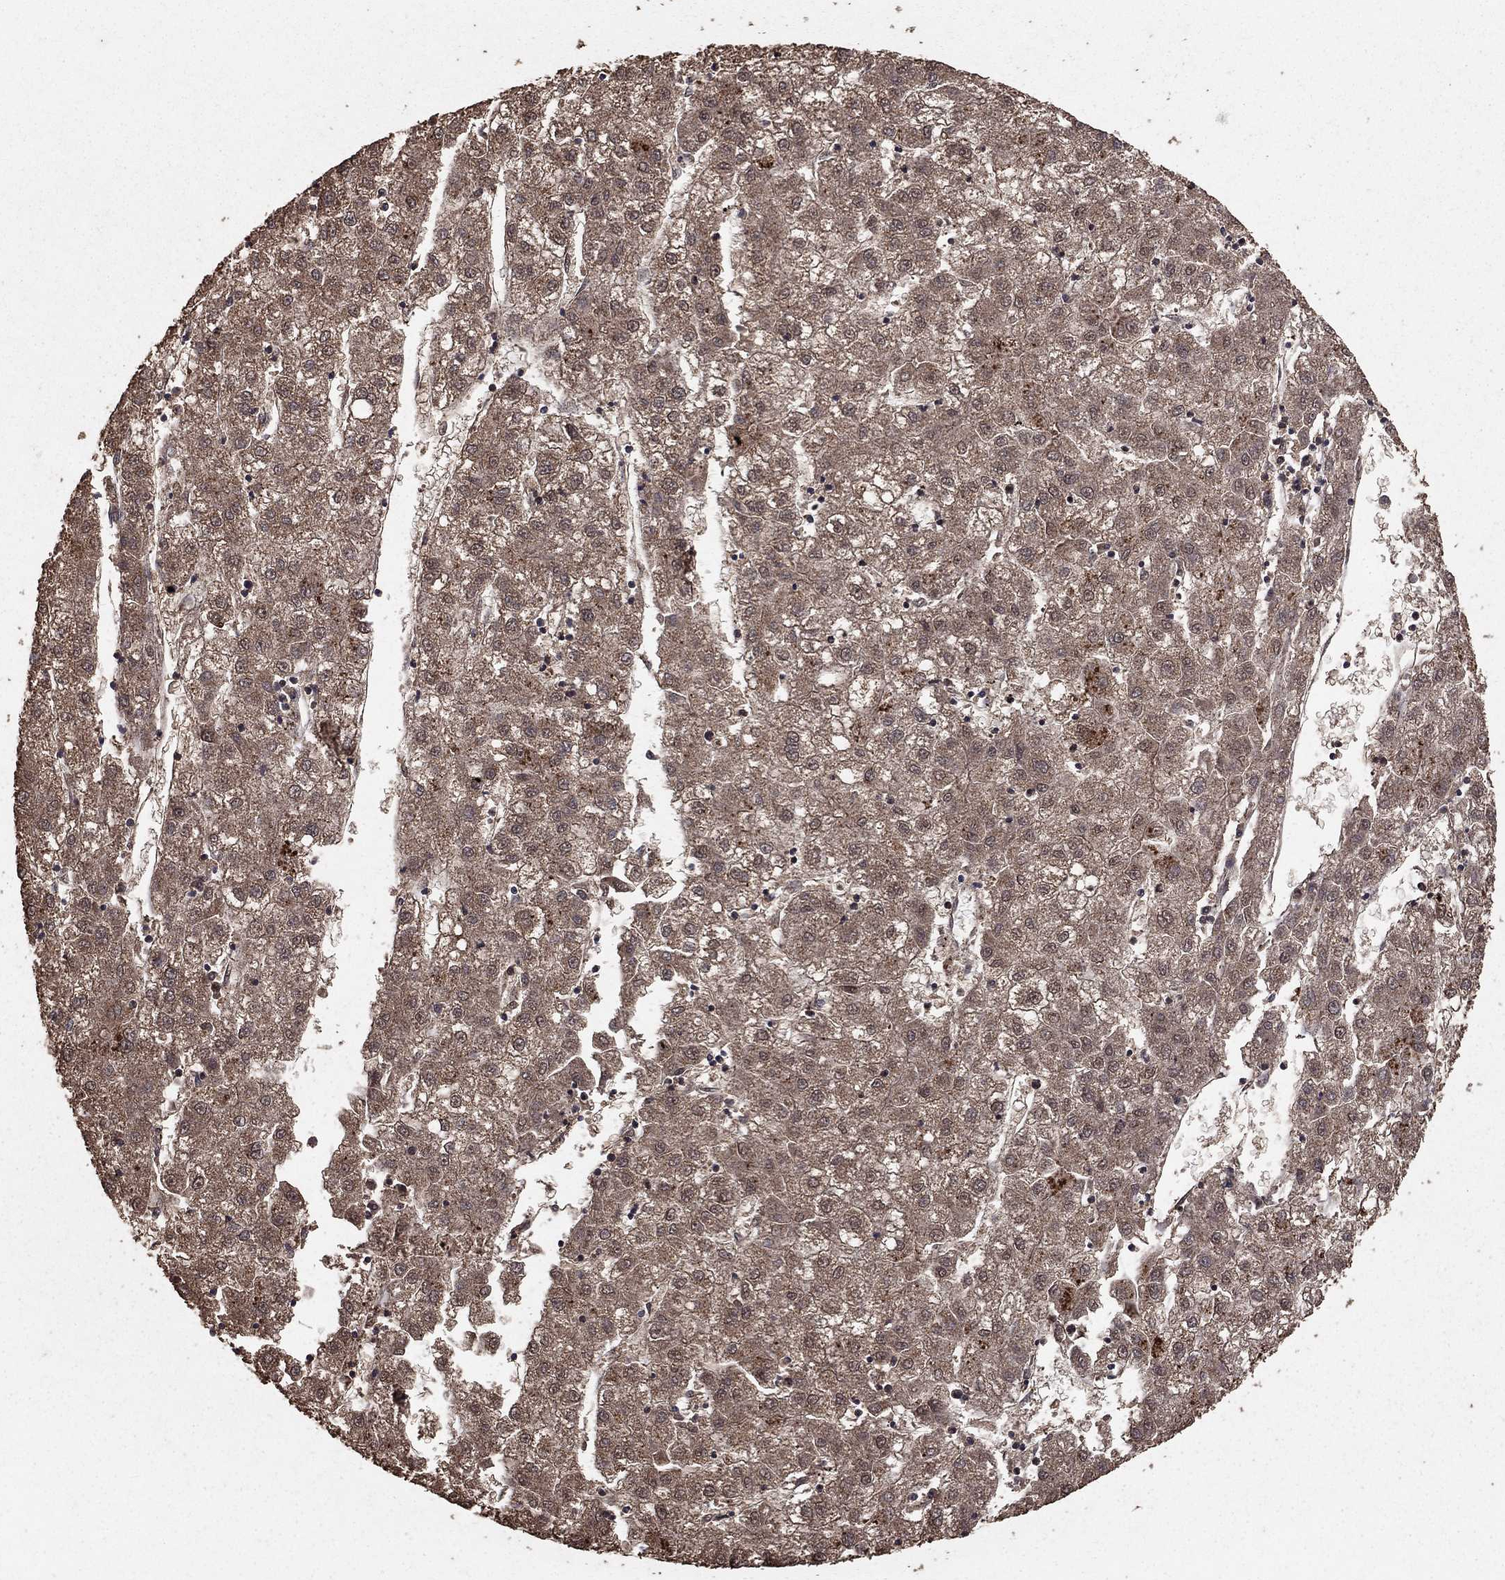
{"staining": {"intensity": "weak", "quantity": ">75%", "location": "cytoplasmic/membranous"}, "tissue": "liver cancer", "cell_type": "Tumor cells", "image_type": "cancer", "snomed": [{"axis": "morphology", "description": "Carcinoma, Hepatocellular, NOS"}, {"axis": "topography", "description": "Liver"}], "caption": "IHC (DAB) staining of human liver cancer displays weak cytoplasmic/membranous protein expression in approximately >75% of tumor cells.", "gene": "PRDM1", "patient": {"sex": "male", "age": 72}}